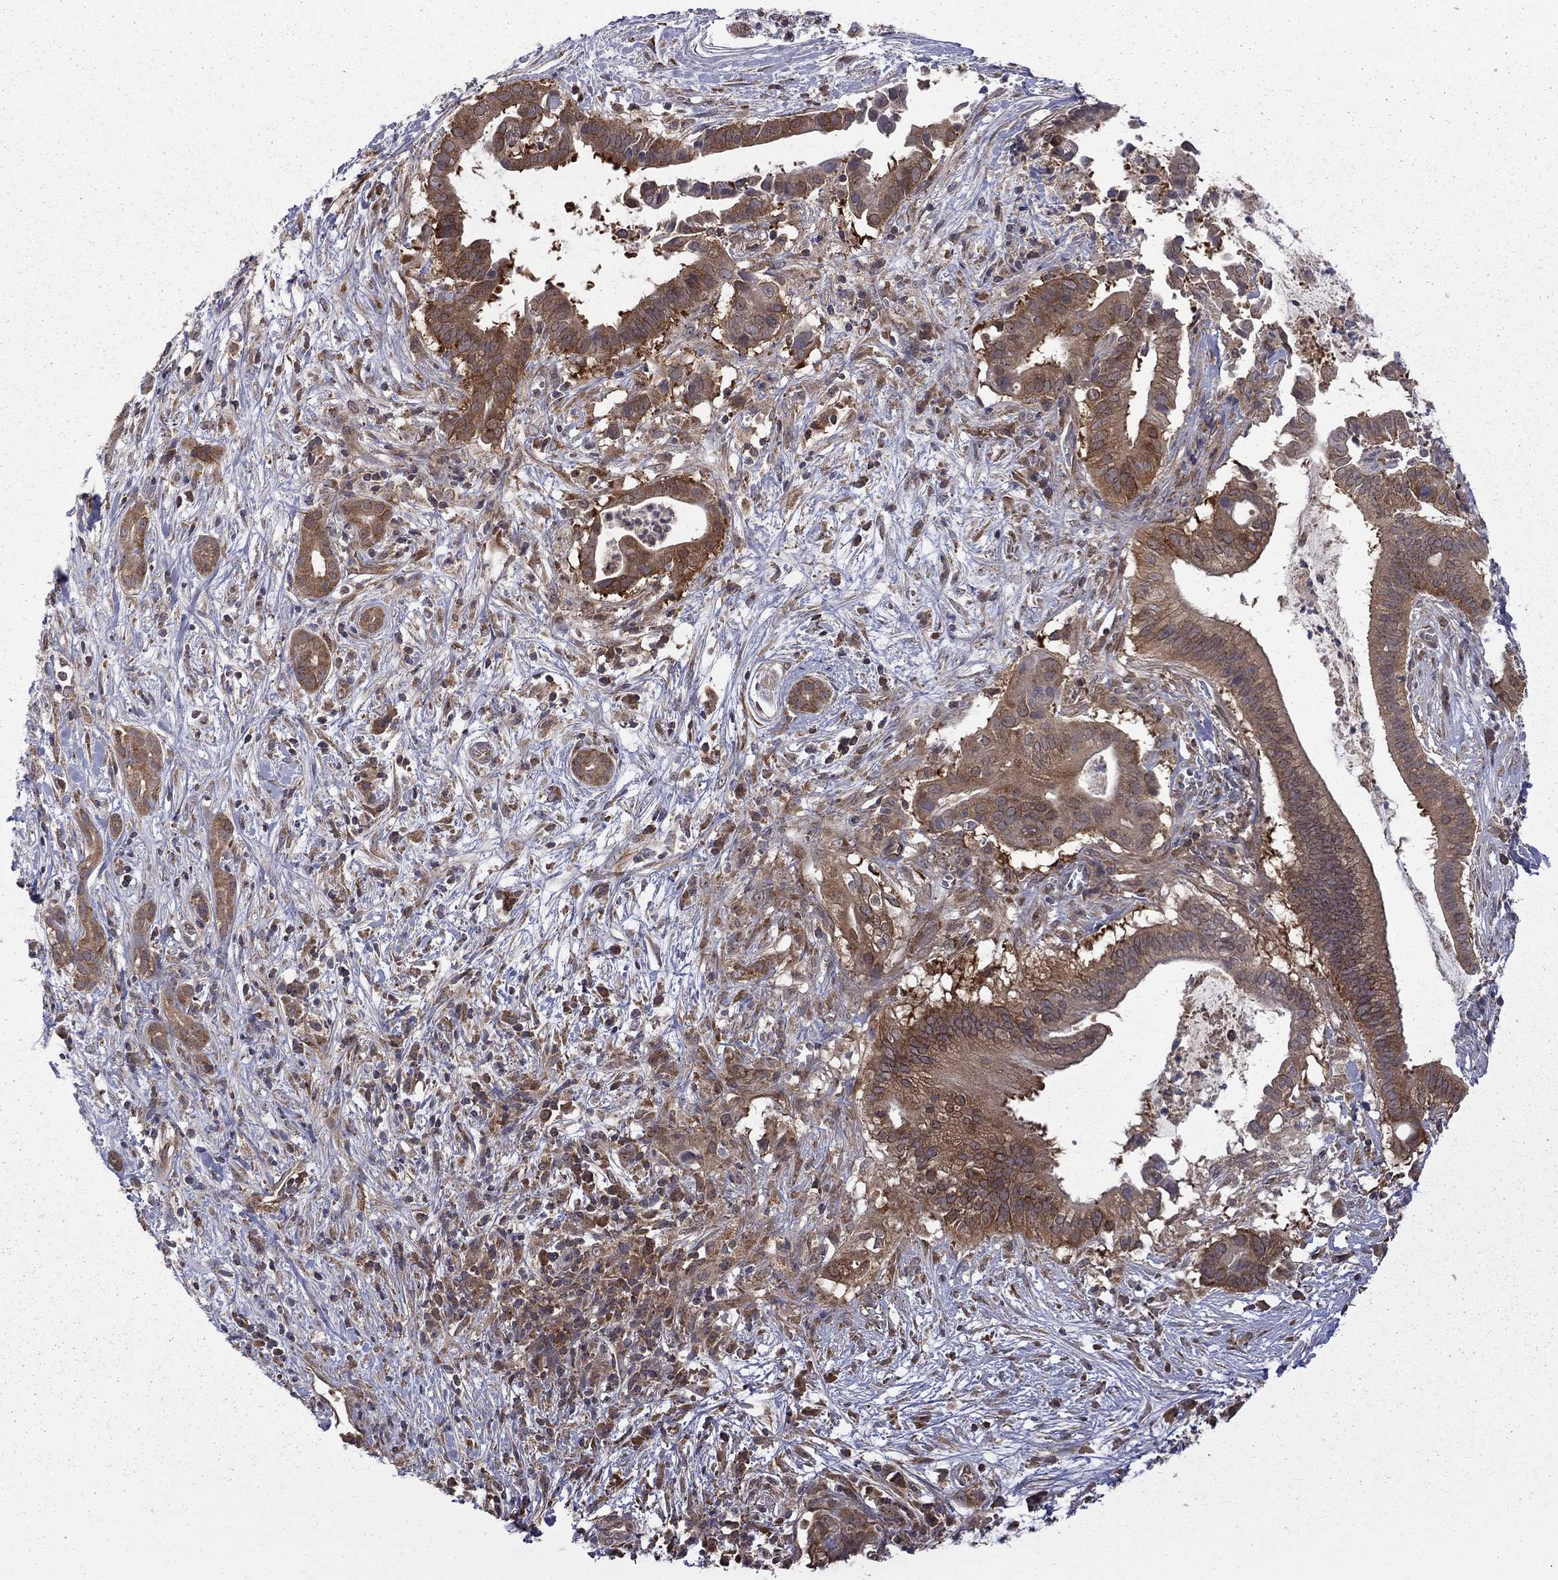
{"staining": {"intensity": "moderate", "quantity": ">75%", "location": "cytoplasmic/membranous"}, "tissue": "pancreatic cancer", "cell_type": "Tumor cells", "image_type": "cancer", "snomed": [{"axis": "morphology", "description": "Adenocarcinoma, NOS"}, {"axis": "topography", "description": "Pancreas"}], "caption": "The photomicrograph displays immunohistochemical staining of pancreatic cancer. There is moderate cytoplasmic/membranous positivity is identified in approximately >75% of tumor cells. (DAB IHC, brown staining for protein, blue staining for nuclei).", "gene": "NAA50", "patient": {"sex": "male", "age": 61}}